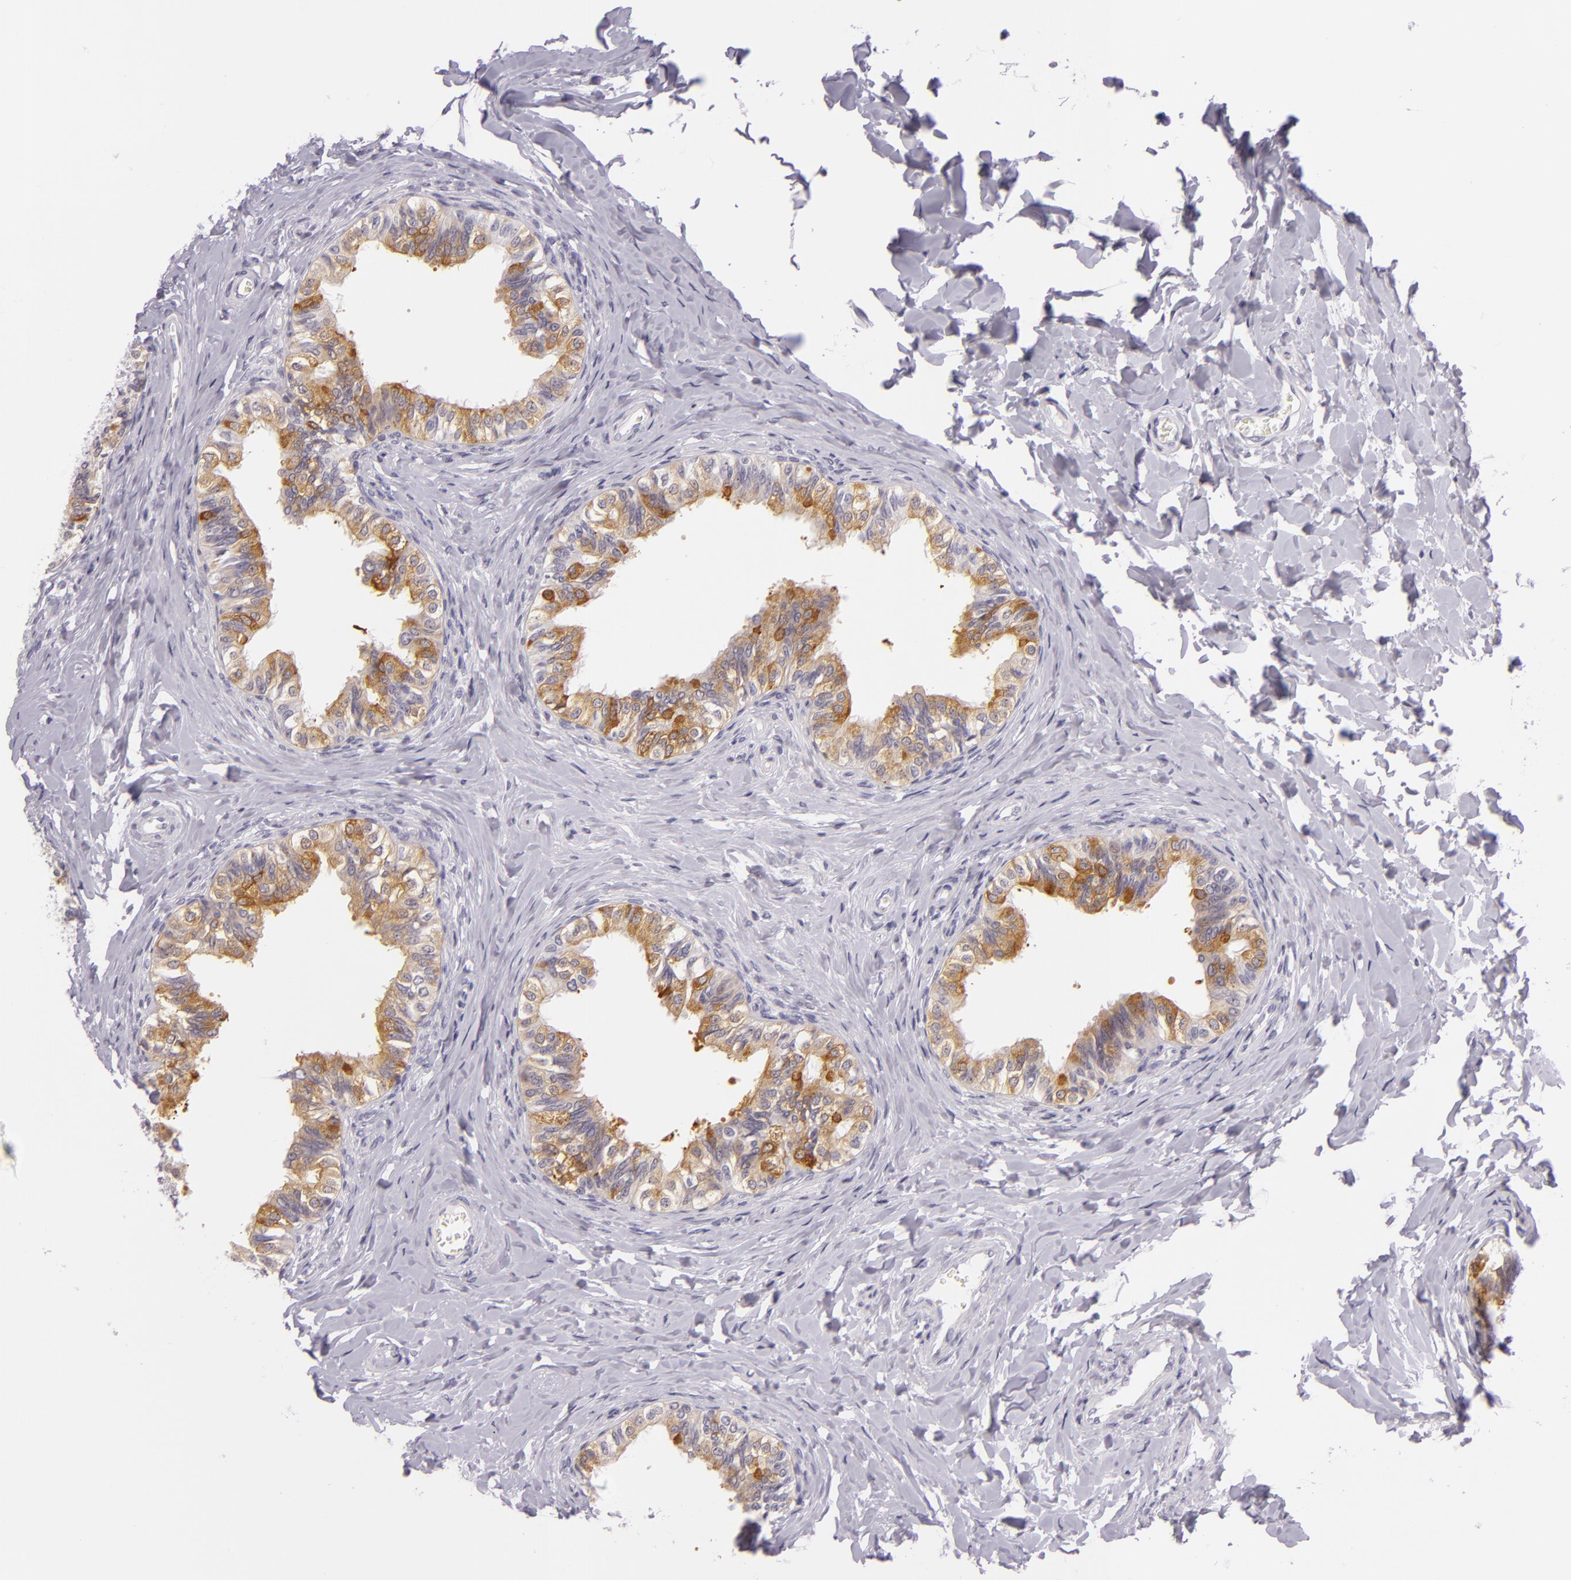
{"staining": {"intensity": "moderate", "quantity": "25%-75%", "location": "cytoplasmic/membranous"}, "tissue": "epididymis", "cell_type": "Glandular cells", "image_type": "normal", "snomed": [{"axis": "morphology", "description": "Normal tissue, NOS"}, {"axis": "topography", "description": "Soft tissue"}, {"axis": "topography", "description": "Epididymis"}], "caption": "The micrograph demonstrates staining of normal epididymis, revealing moderate cytoplasmic/membranous protein staining (brown color) within glandular cells.", "gene": "HSP90AA1", "patient": {"sex": "male", "age": 26}}